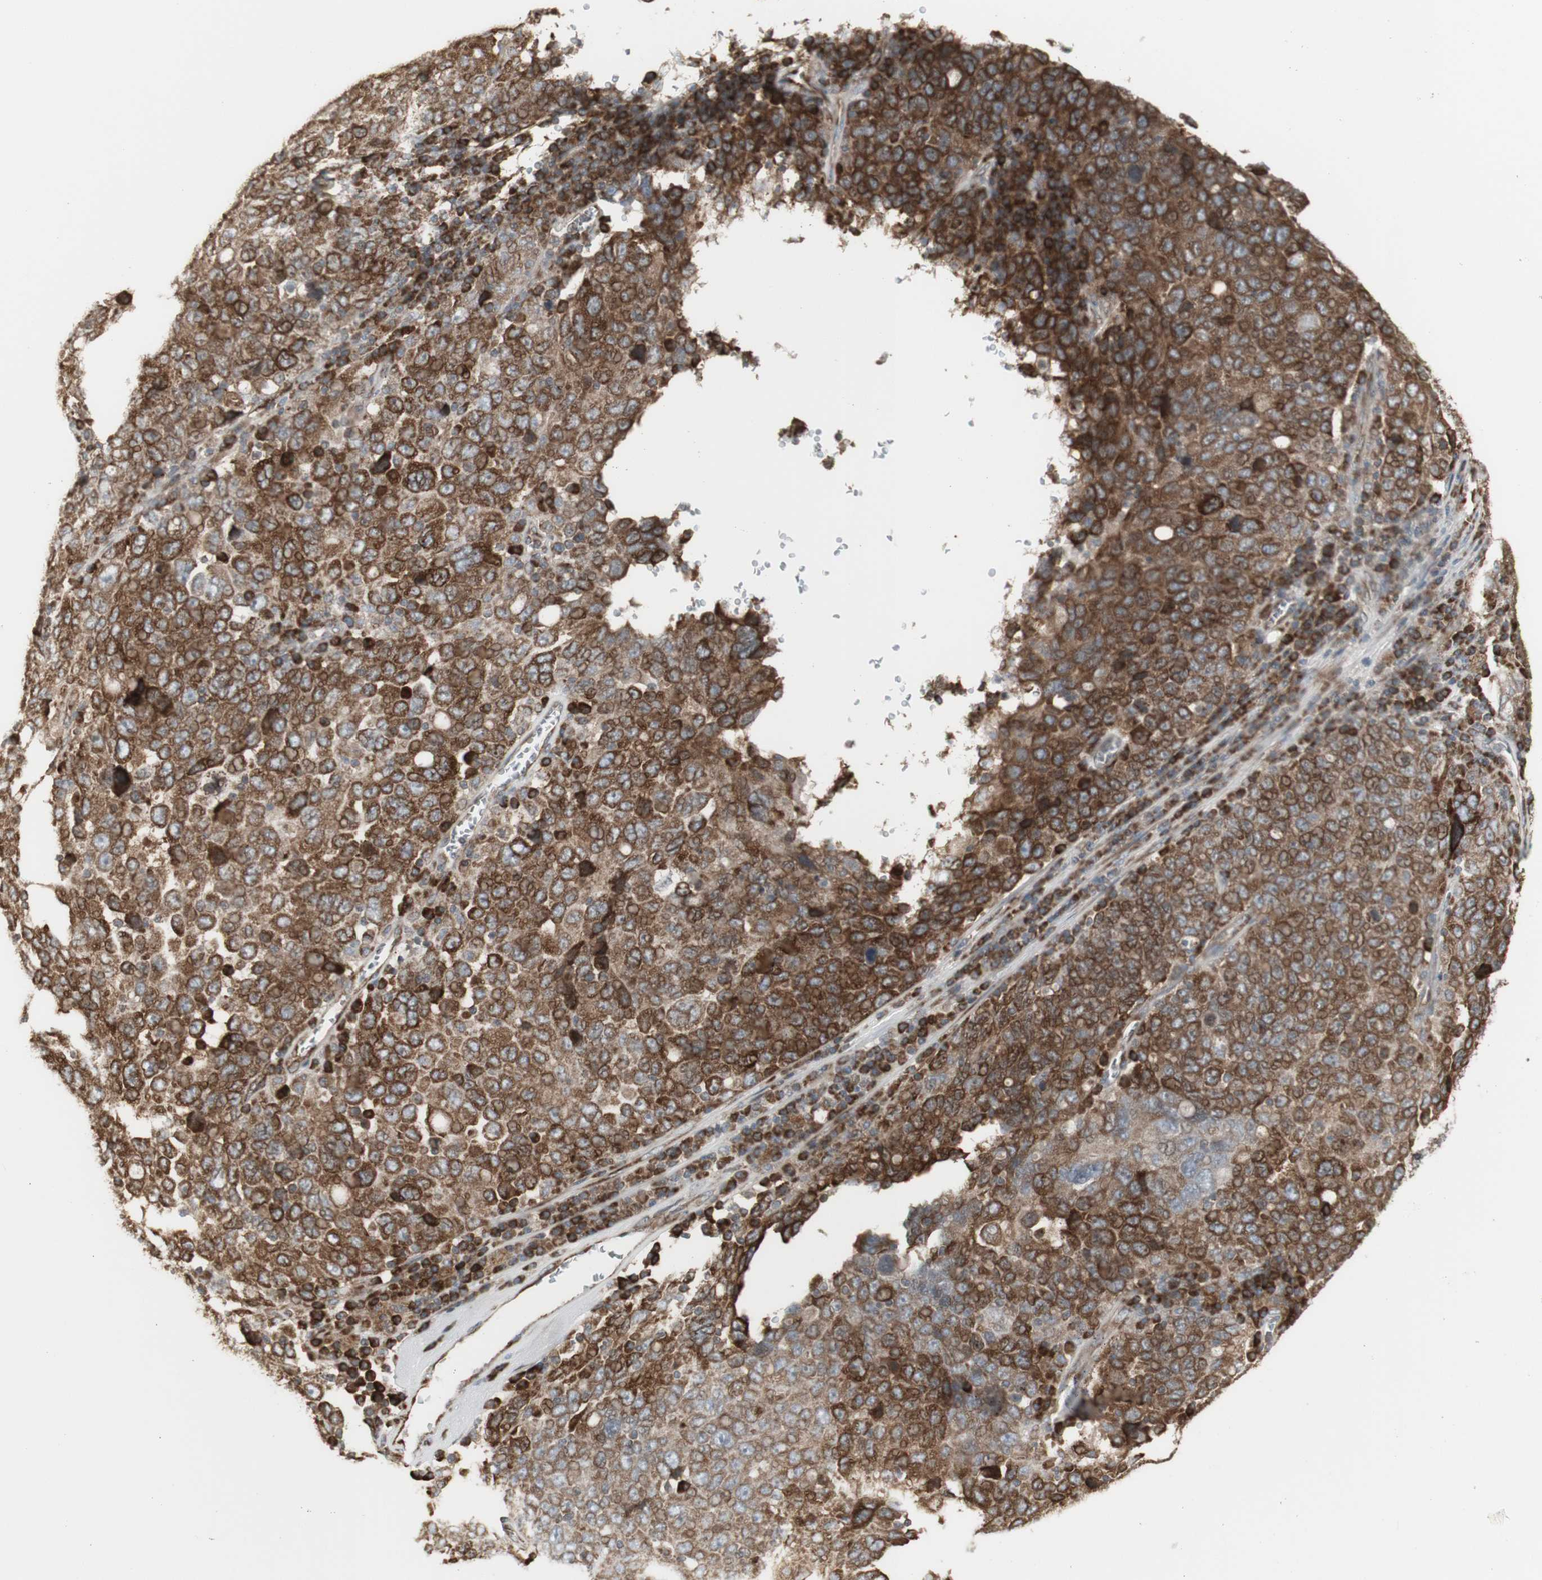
{"staining": {"intensity": "strong", "quantity": ">75%", "location": "cytoplasmic/membranous"}, "tissue": "ovarian cancer", "cell_type": "Tumor cells", "image_type": "cancer", "snomed": [{"axis": "morphology", "description": "Carcinoma, endometroid"}, {"axis": "topography", "description": "Ovary"}], "caption": "Brown immunohistochemical staining in human ovarian cancer demonstrates strong cytoplasmic/membranous expression in about >75% of tumor cells.", "gene": "FKBP3", "patient": {"sex": "female", "age": 62}}